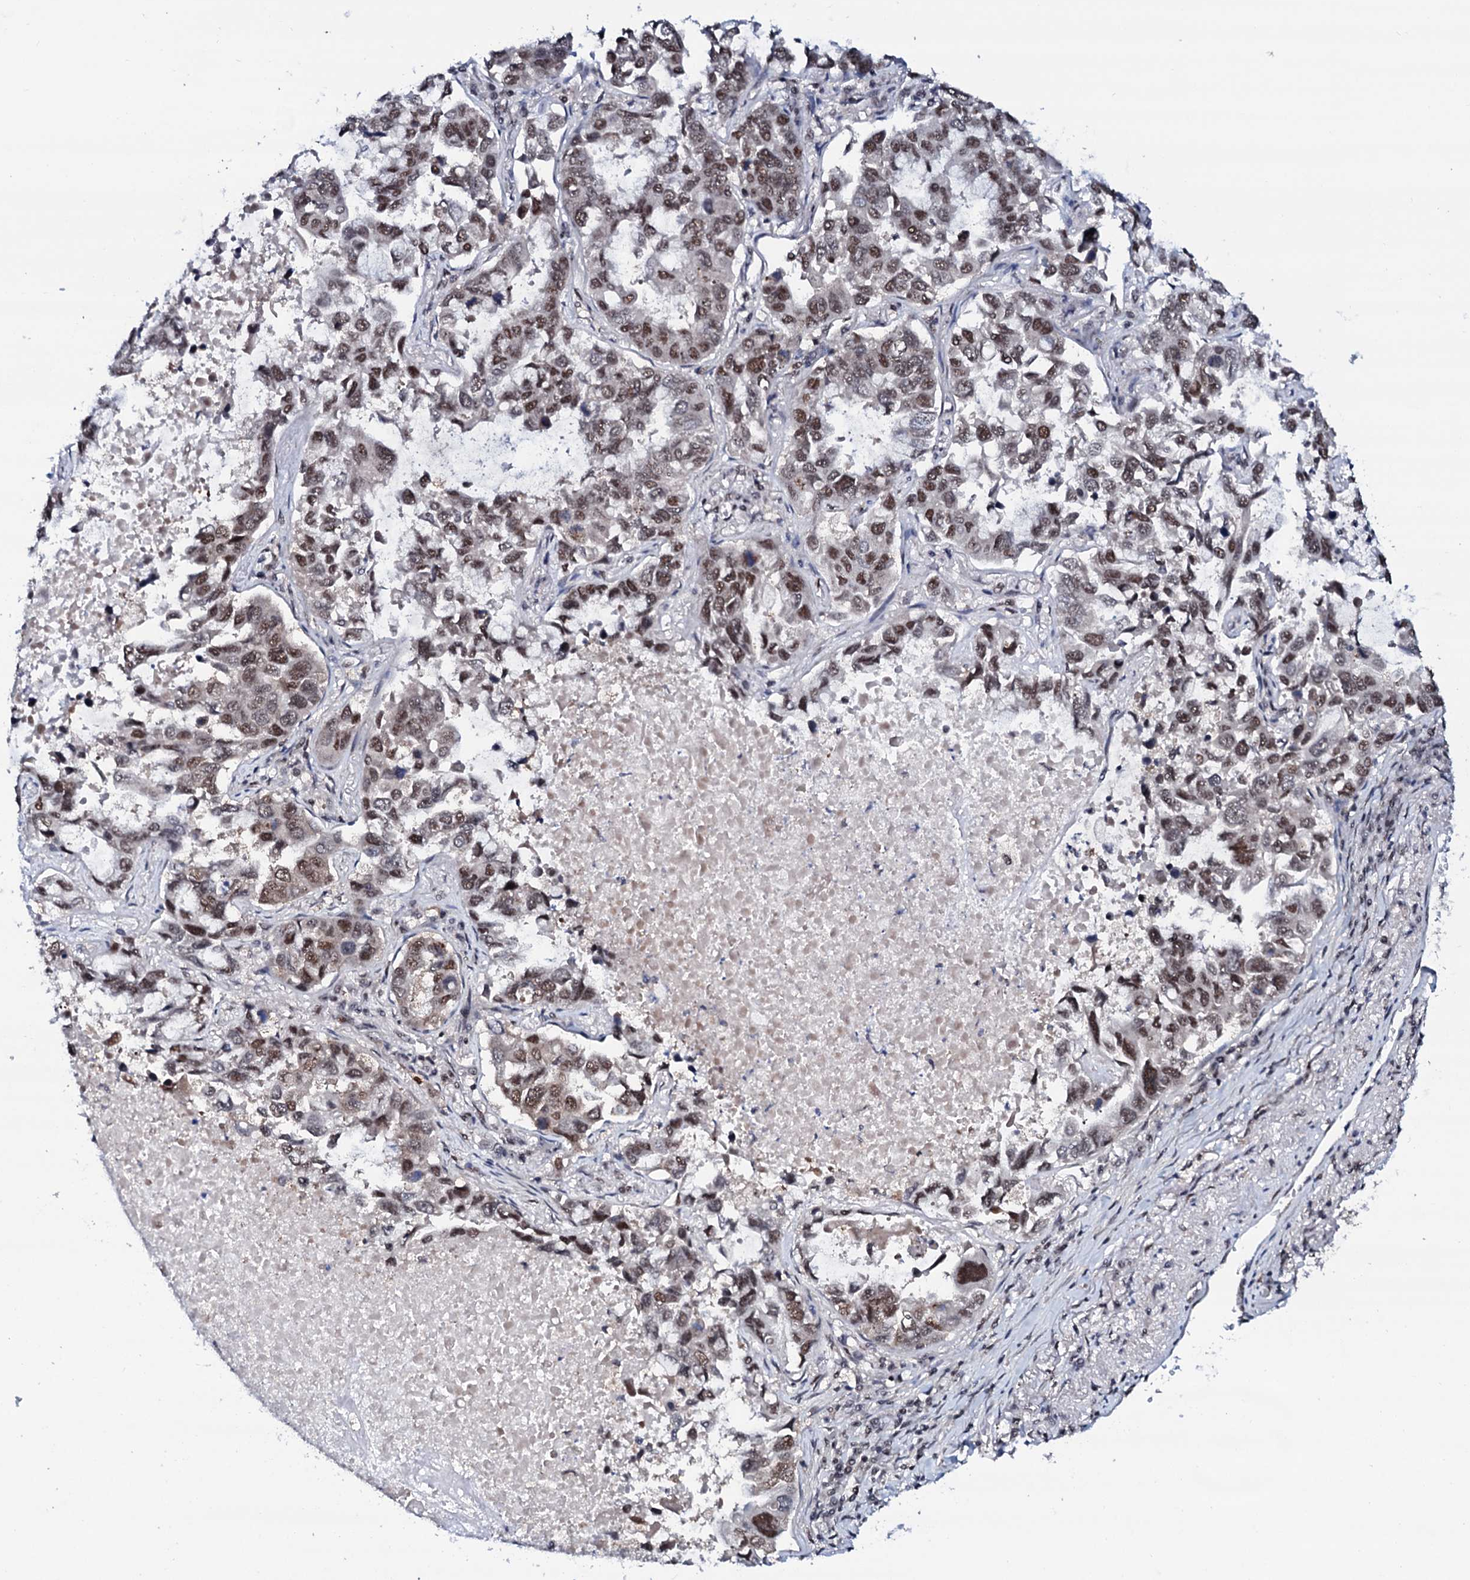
{"staining": {"intensity": "moderate", "quantity": ">75%", "location": "nuclear"}, "tissue": "lung cancer", "cell_type": "Tumor cells", "image_type": "cancer", "snomed": [{"axis": "morphology", "description": "Adenocarcinoma, NOS"}, {"axis": "topography", "description": "Lung"}], "caption": "This micrograph exhibits lung cancer stained with IHC to label a protein in brown. The nuclear of tumor cells show moderate positivity for the protein. Nuclei are counter-stained blue.", "gene": "PRPF18", "patient": {"sex": "male", "age": 64}}